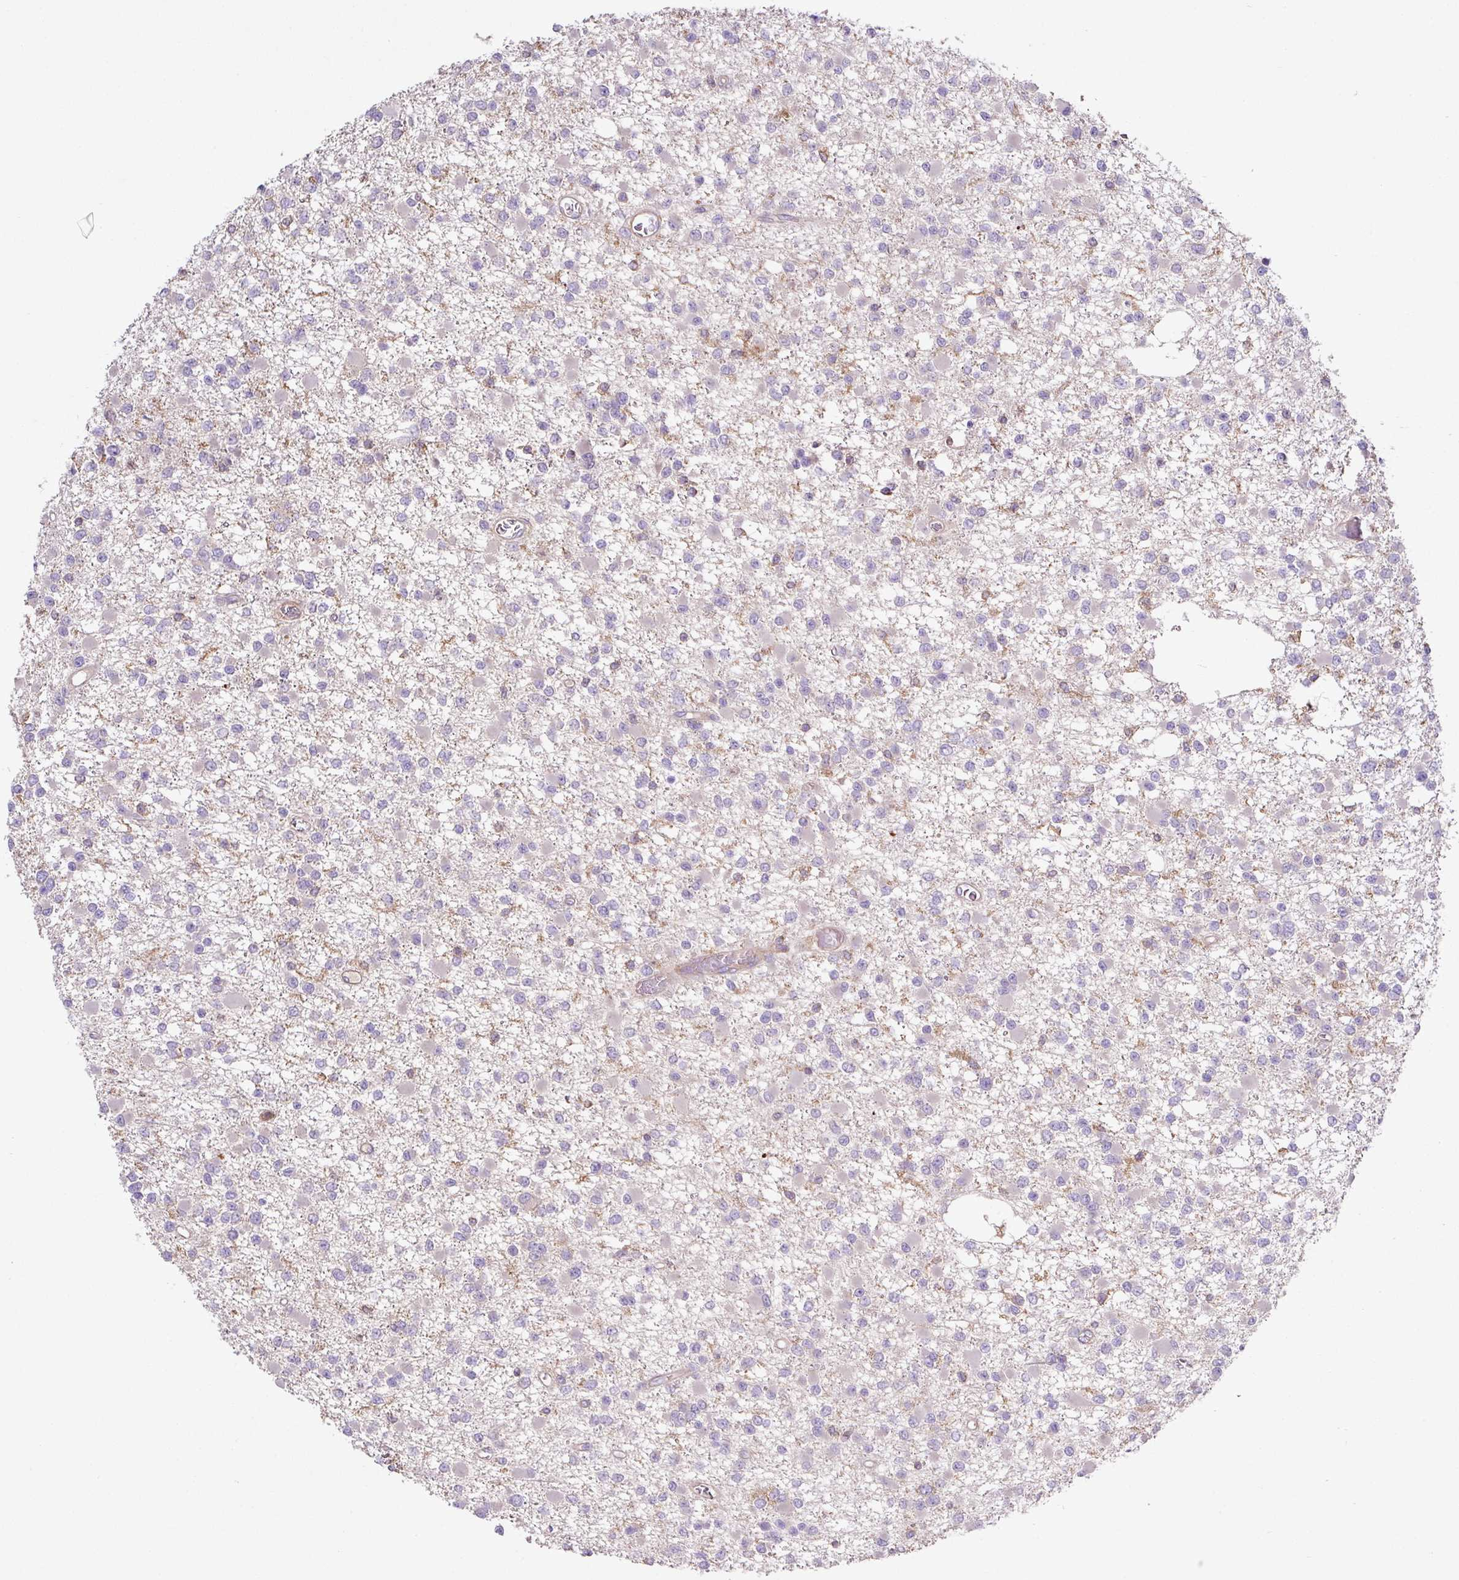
{"staining": {"intensity": "negative", "quantity": "none", "location": "none"}, "tissue": "glioma", "cell_type": "Tumor cells", "image_type": "cancer", "snomed": [{"axis": "morphology", "description": "Glioma, malignant, Low grade"}, {"axis": "topography", "description": "Brain"}], "caption": "This is a image of IHC staining of glioma, which shows no expression in tumor cells.", "gene": "RIC1", "patient": {"sex": "female", "age": 22}}